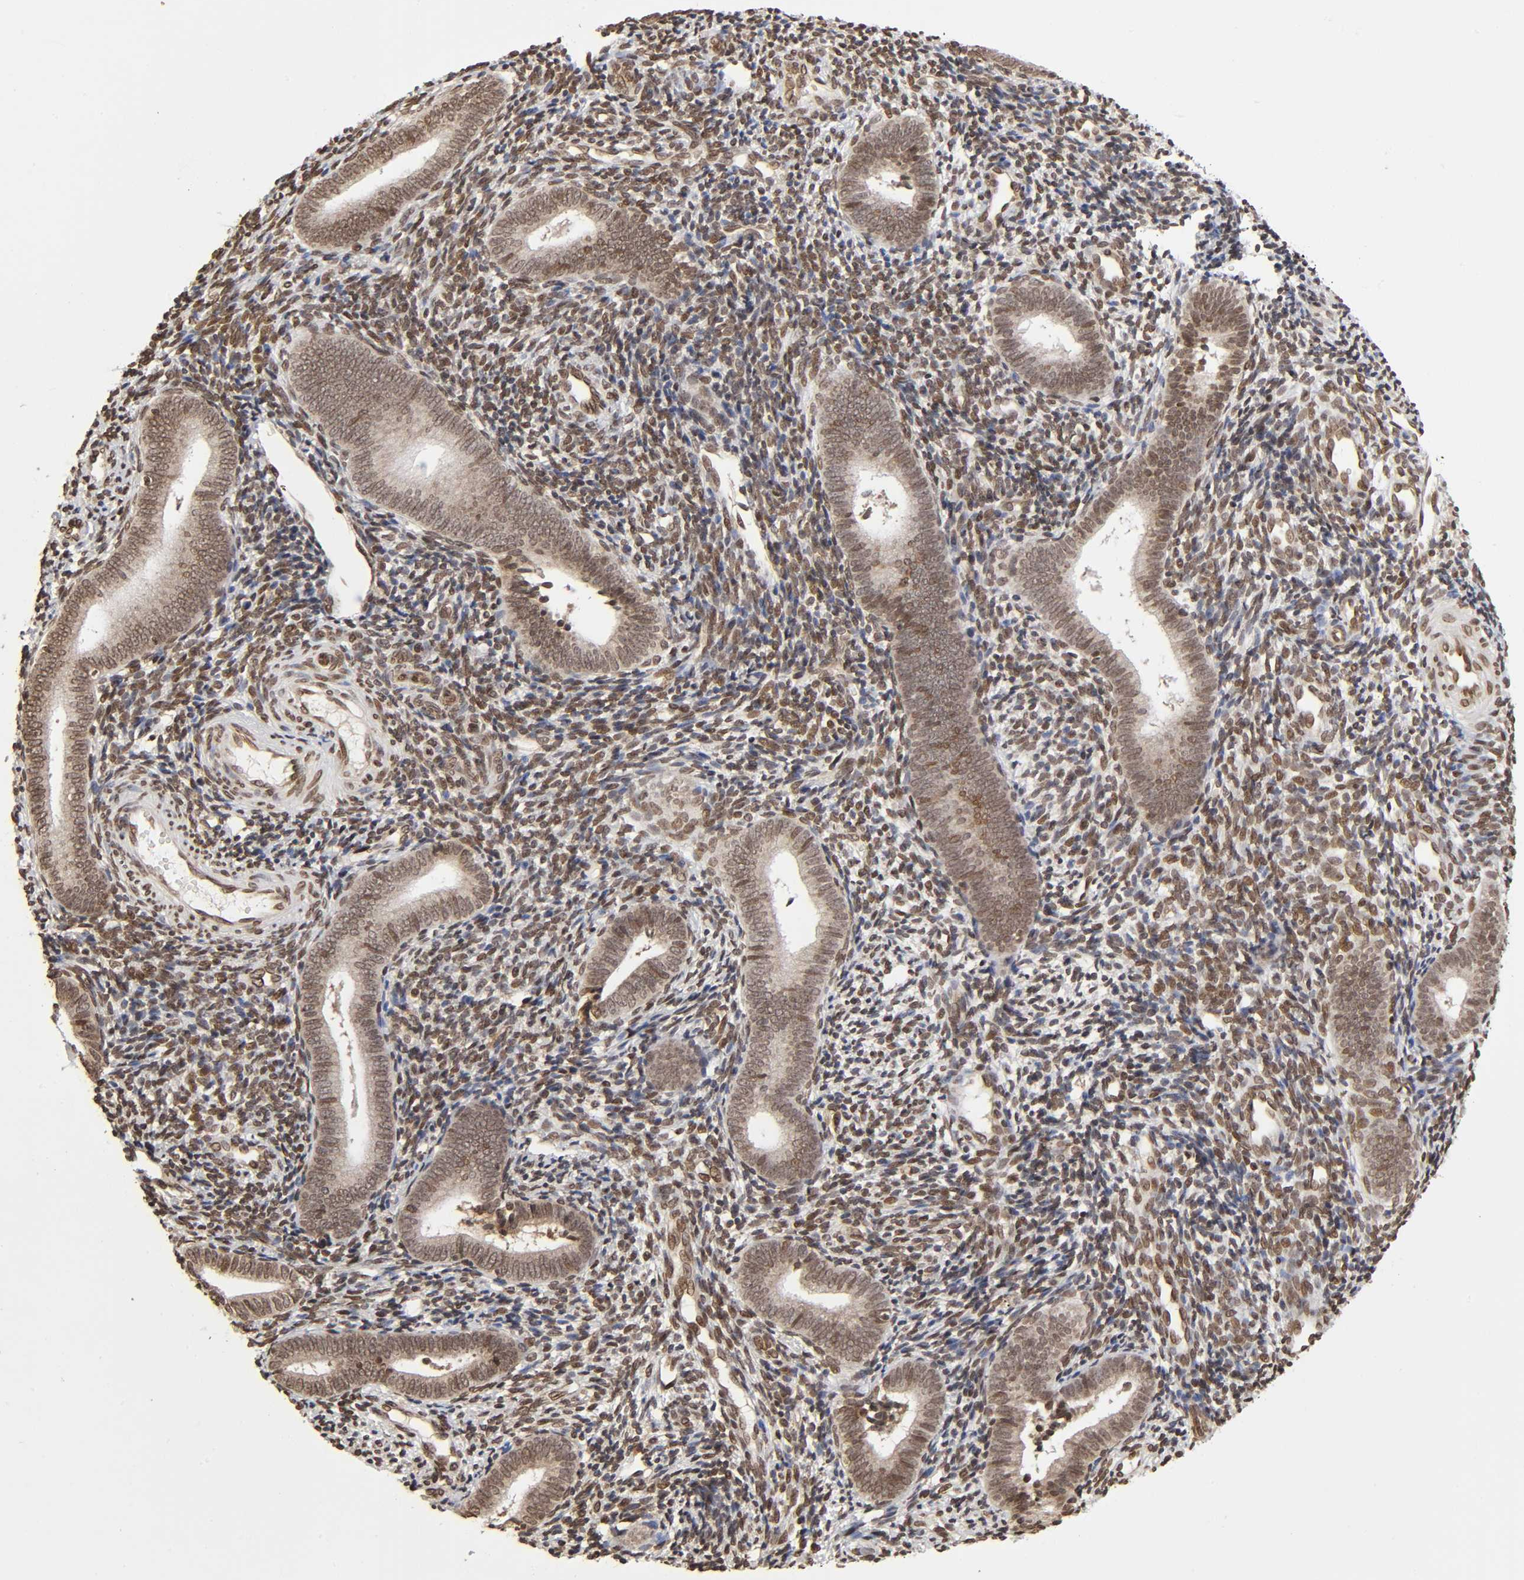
{"staining": {"intensity": "moderate", "quantity": "25%-75%", "location": "nuclear"}, "tissue": "endometrium", "cell_type": "Cells in endometrial stroma", "image_type": "normal", "snomed": [{"axis": "morphology", "description": "Normal tissue, NOS"}, {"axis": "topography", "description": "Uterus"}, {"axis": "topography", "description": "Endometrium"}], "caption": "A histopathology image showing moderate nuclear staining in approximately 25%-75% of cells in endometrial stroma in normal endometrium, as visualized by brown immunohistochemical staining.", "gene": "MLLT6", "patient": {"sex": "female", "age": 33}}